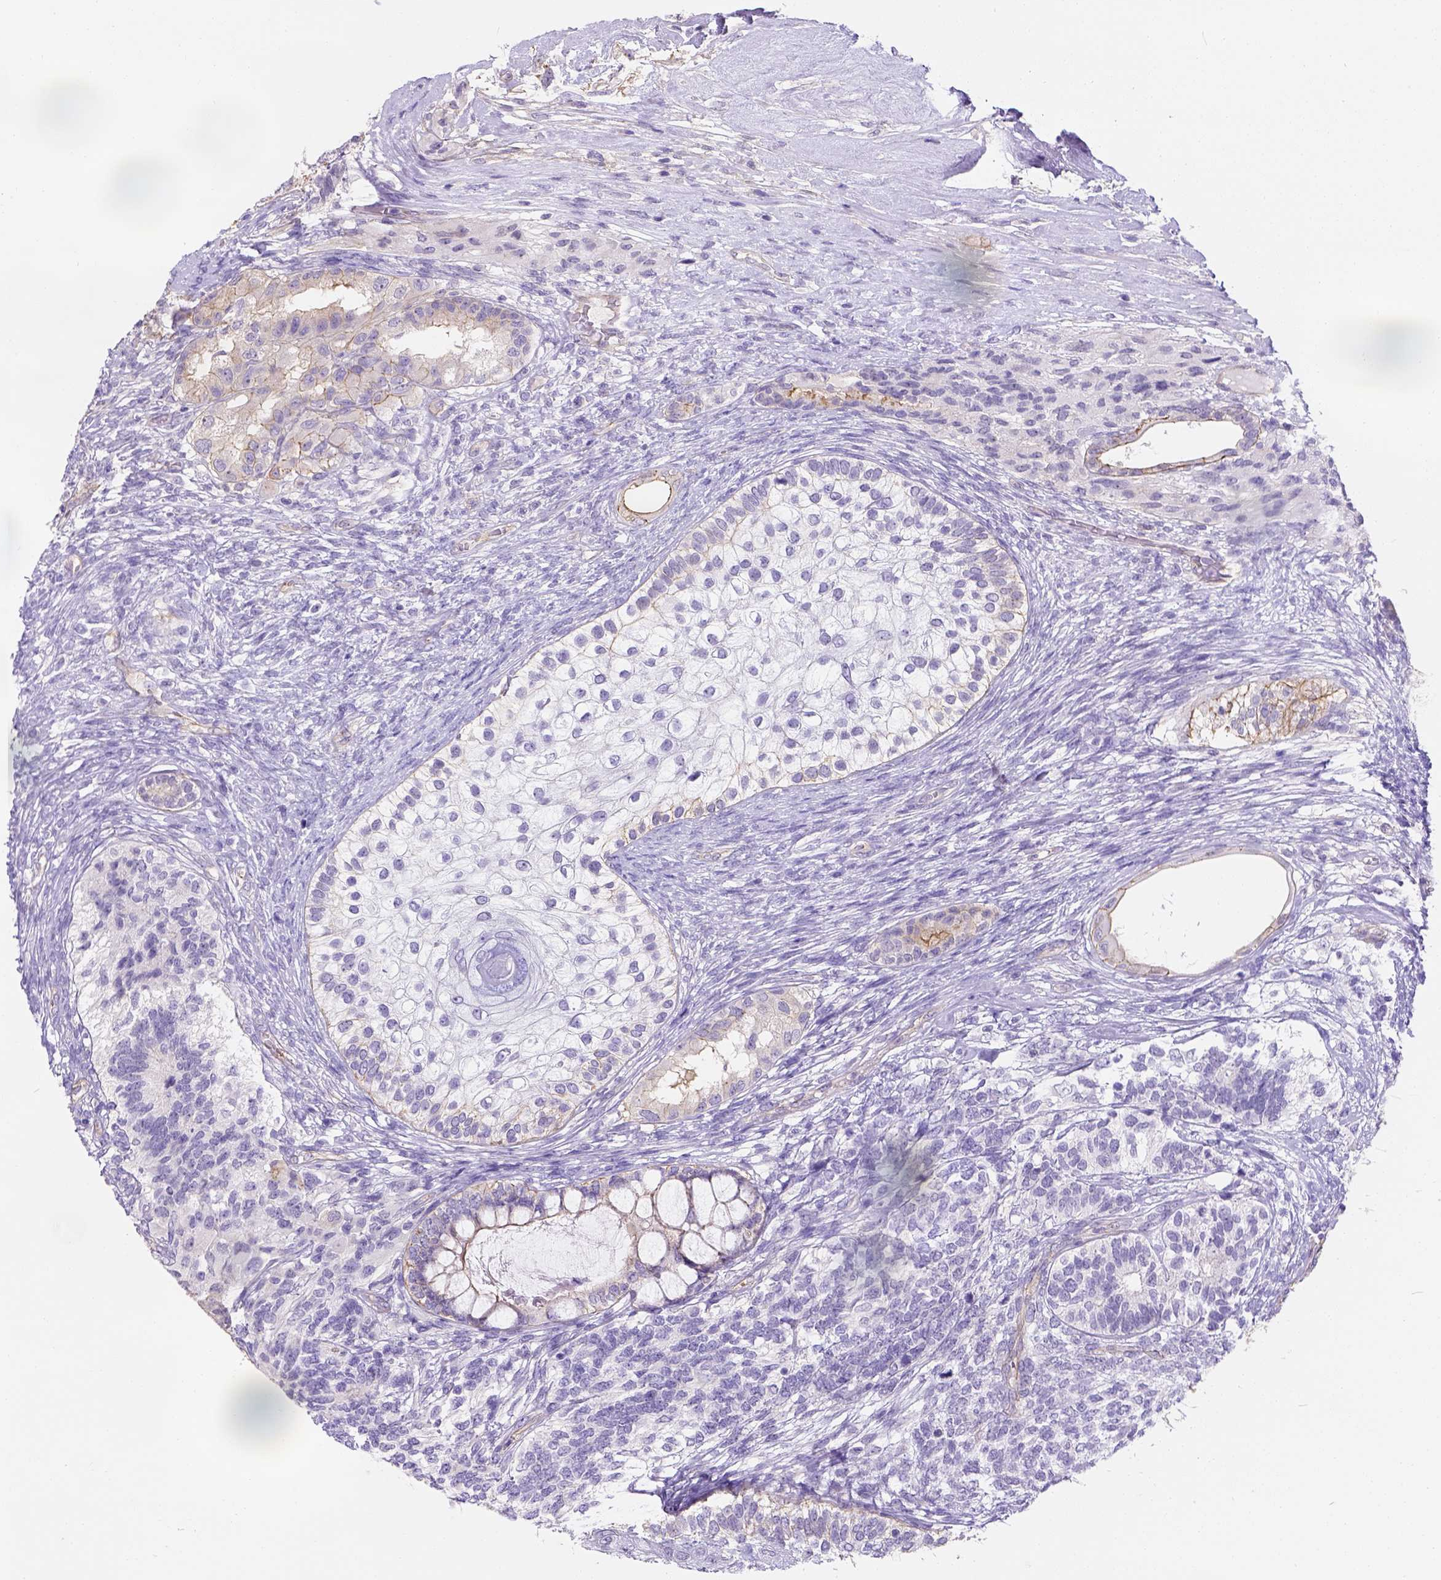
{"staining": {"intensity": "moderate", "quantity": "<25%", "location": "cytoplasmic/membranous"}, "tissue": "testis cancer", "cell_type": "Tumor cells", "image_type": "cancer", "snomed": [{"axis": "morphology", "description": "Seminoma, NOS"}, {"axis": "morphology", "description": "Carcinoma, Embryonal, NOS"}, {"axis": "topography", "description": "Testis"}], "caption": "Immunohistochemistry photomicrograph of embryonal carcinoma (testis) stained for a protein (brown), which demonstrates low levels of moderate cytoplasmic/membranous expression in about <25% of tumor cells.", "gene": "PHF7", "patient": {"sex": "male", "age": 41}}